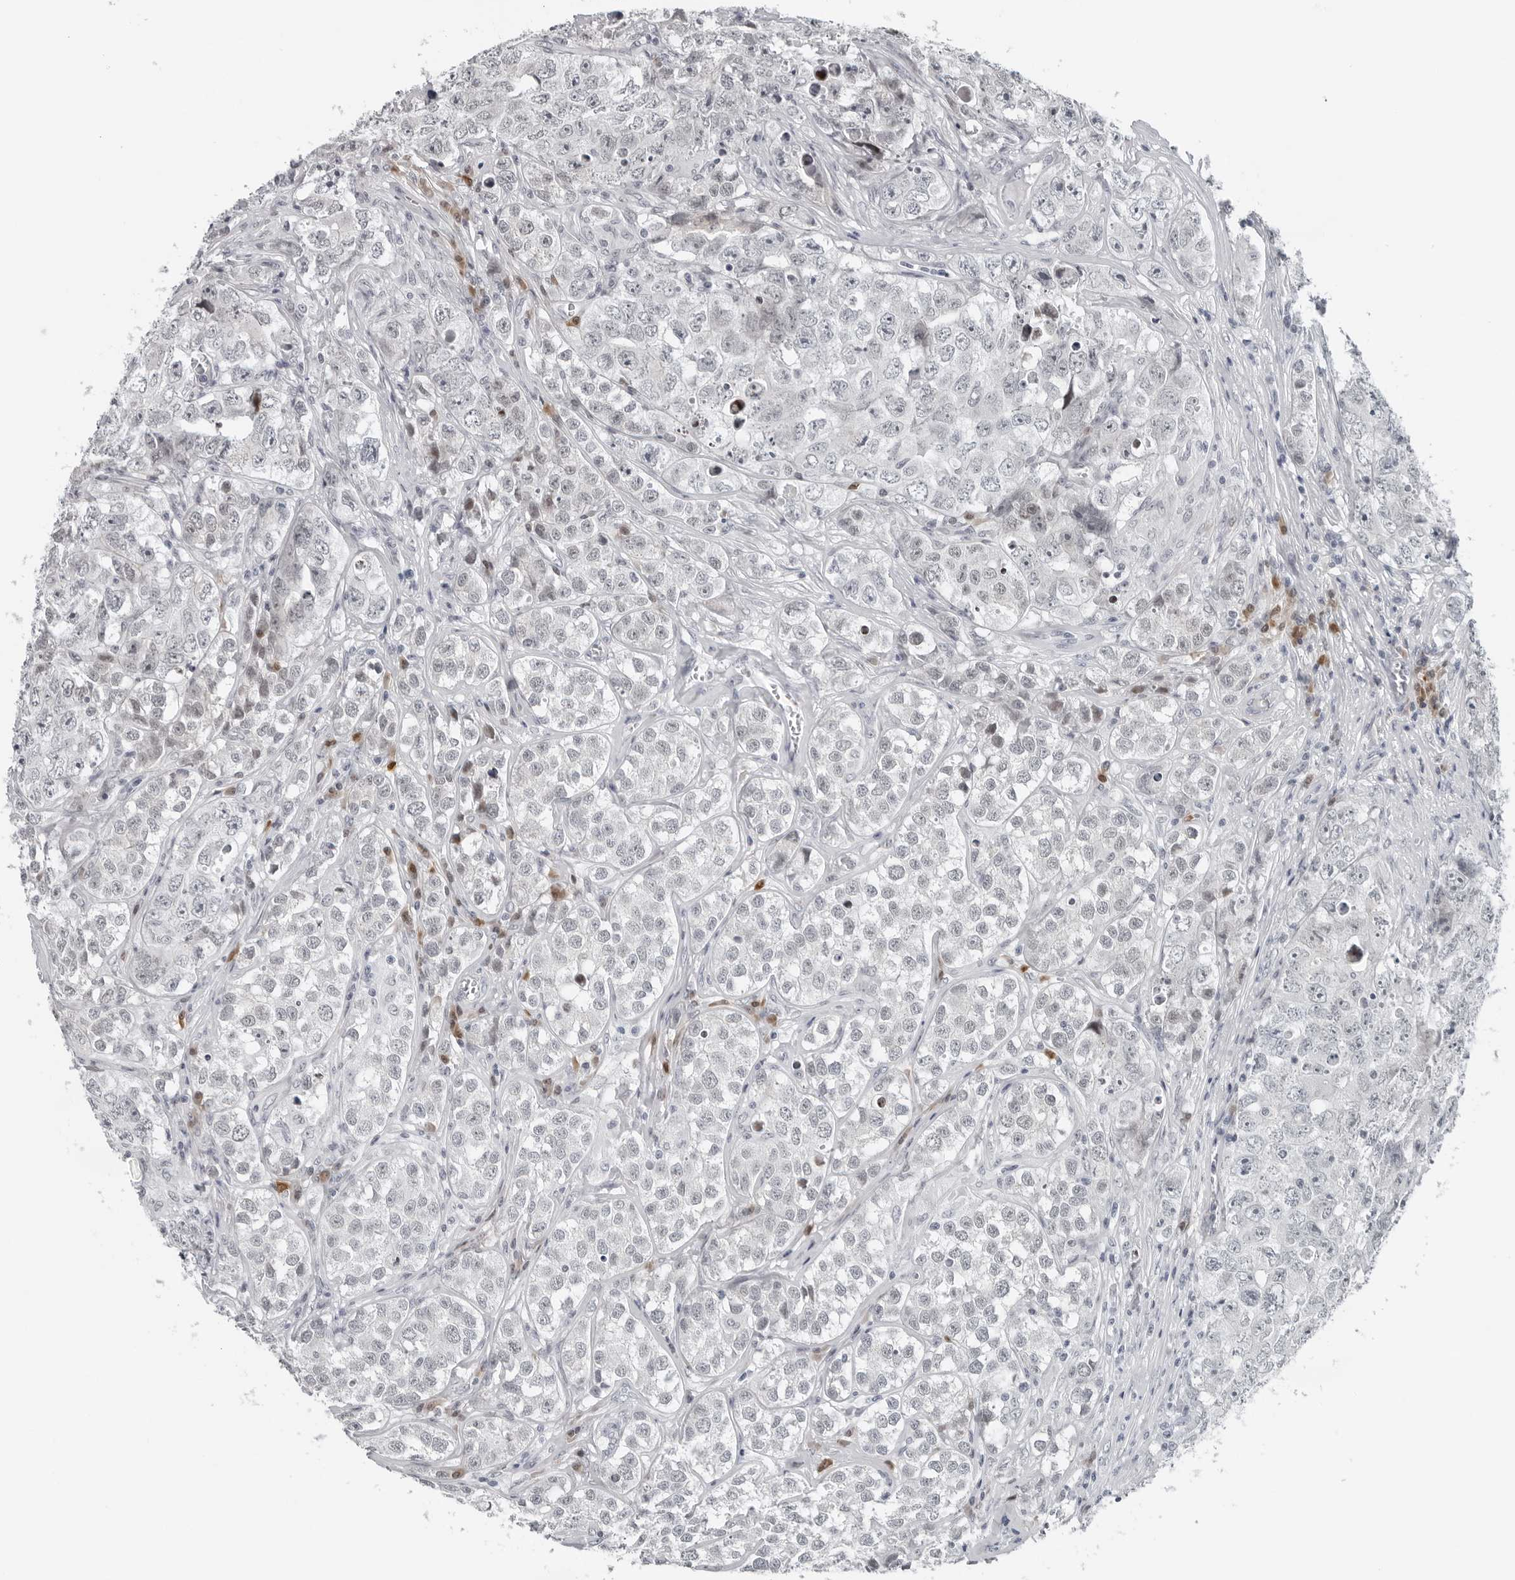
{"staining": {"intensity": "negative", "quantity": "none", "location": "none"}, "tissue": "testis cancer", "cell_type": "Tumor cells", "image_type": "cancer", "snomed": [{"axis": "morphology", "description": "Seminoma, NOS"}, {"axis": "morphology", "description": "Carcinoma, Embryonal, NOS"}, {"axis": "topography", "description": "Testis"}], "caption": "Photomicrograph shows no protein expression in tumor cells of testis cancer (seminoma) tissue.", "gene": "PPP1R42", "patient": {"sex": "male", "age": 43}}